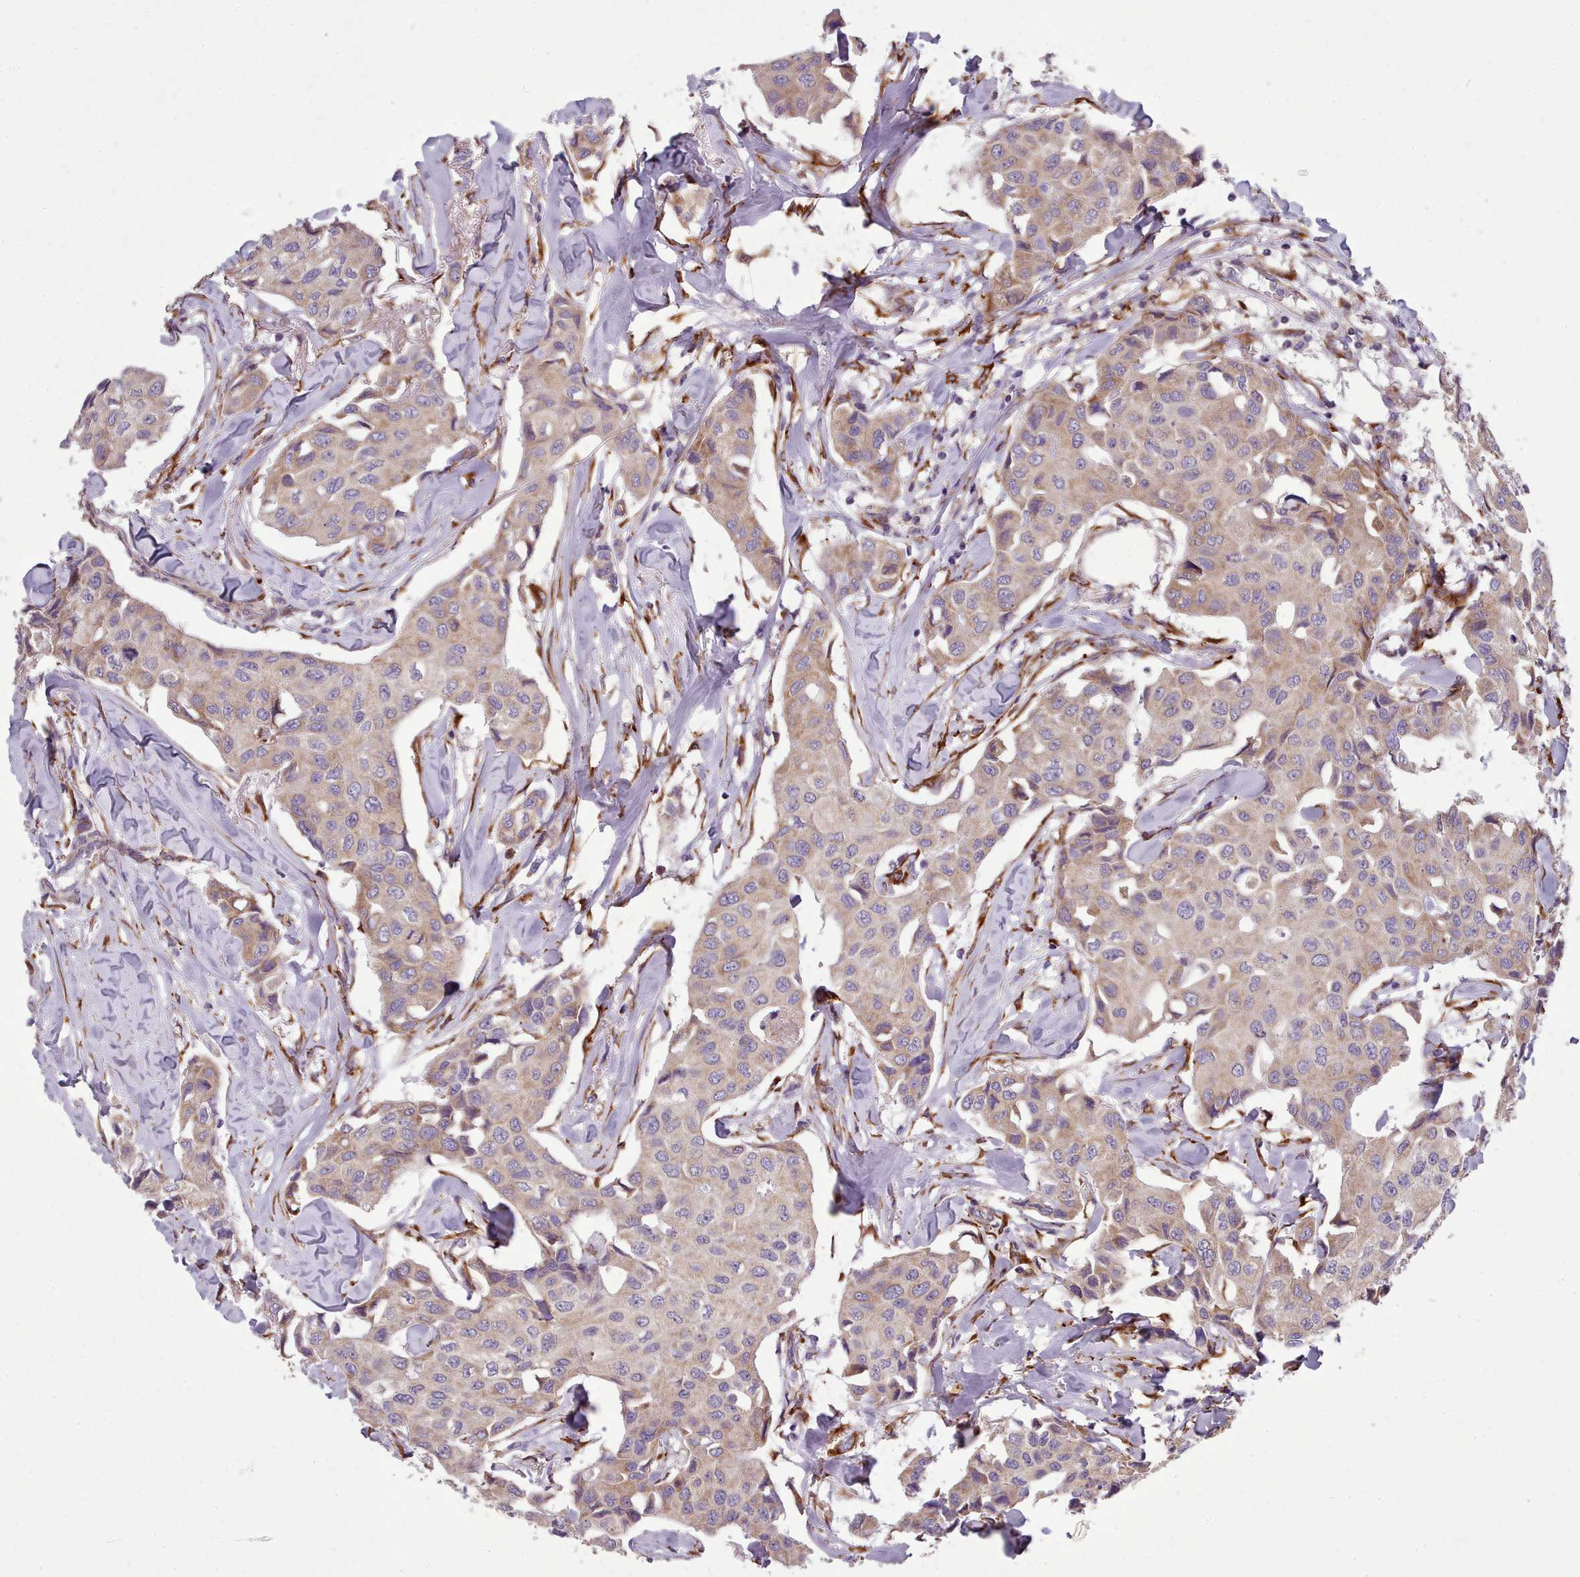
{"staining": {"intensity": "moderate", "quantity": "25%-75%", "location": "cytoplasmic/membranous"}, "tissue": "breast cancer", "cell_type": "Tumor cells", "image_type": "cancer", "snomed": [{"axis": "morphology", "description": "Duct carcinoma"}, {"axis": "topography", "description": "Breast"}], "caption": "Breast invasive ductal carcinoma stained with DAB immunohistochemistry (IHC) displays medium levels of moderate cytoplasmic/membranous expression in about 25%-75% of tumor cells.", "gene": "FKBP10", "patient": {"sex": "female", "age": 80}}